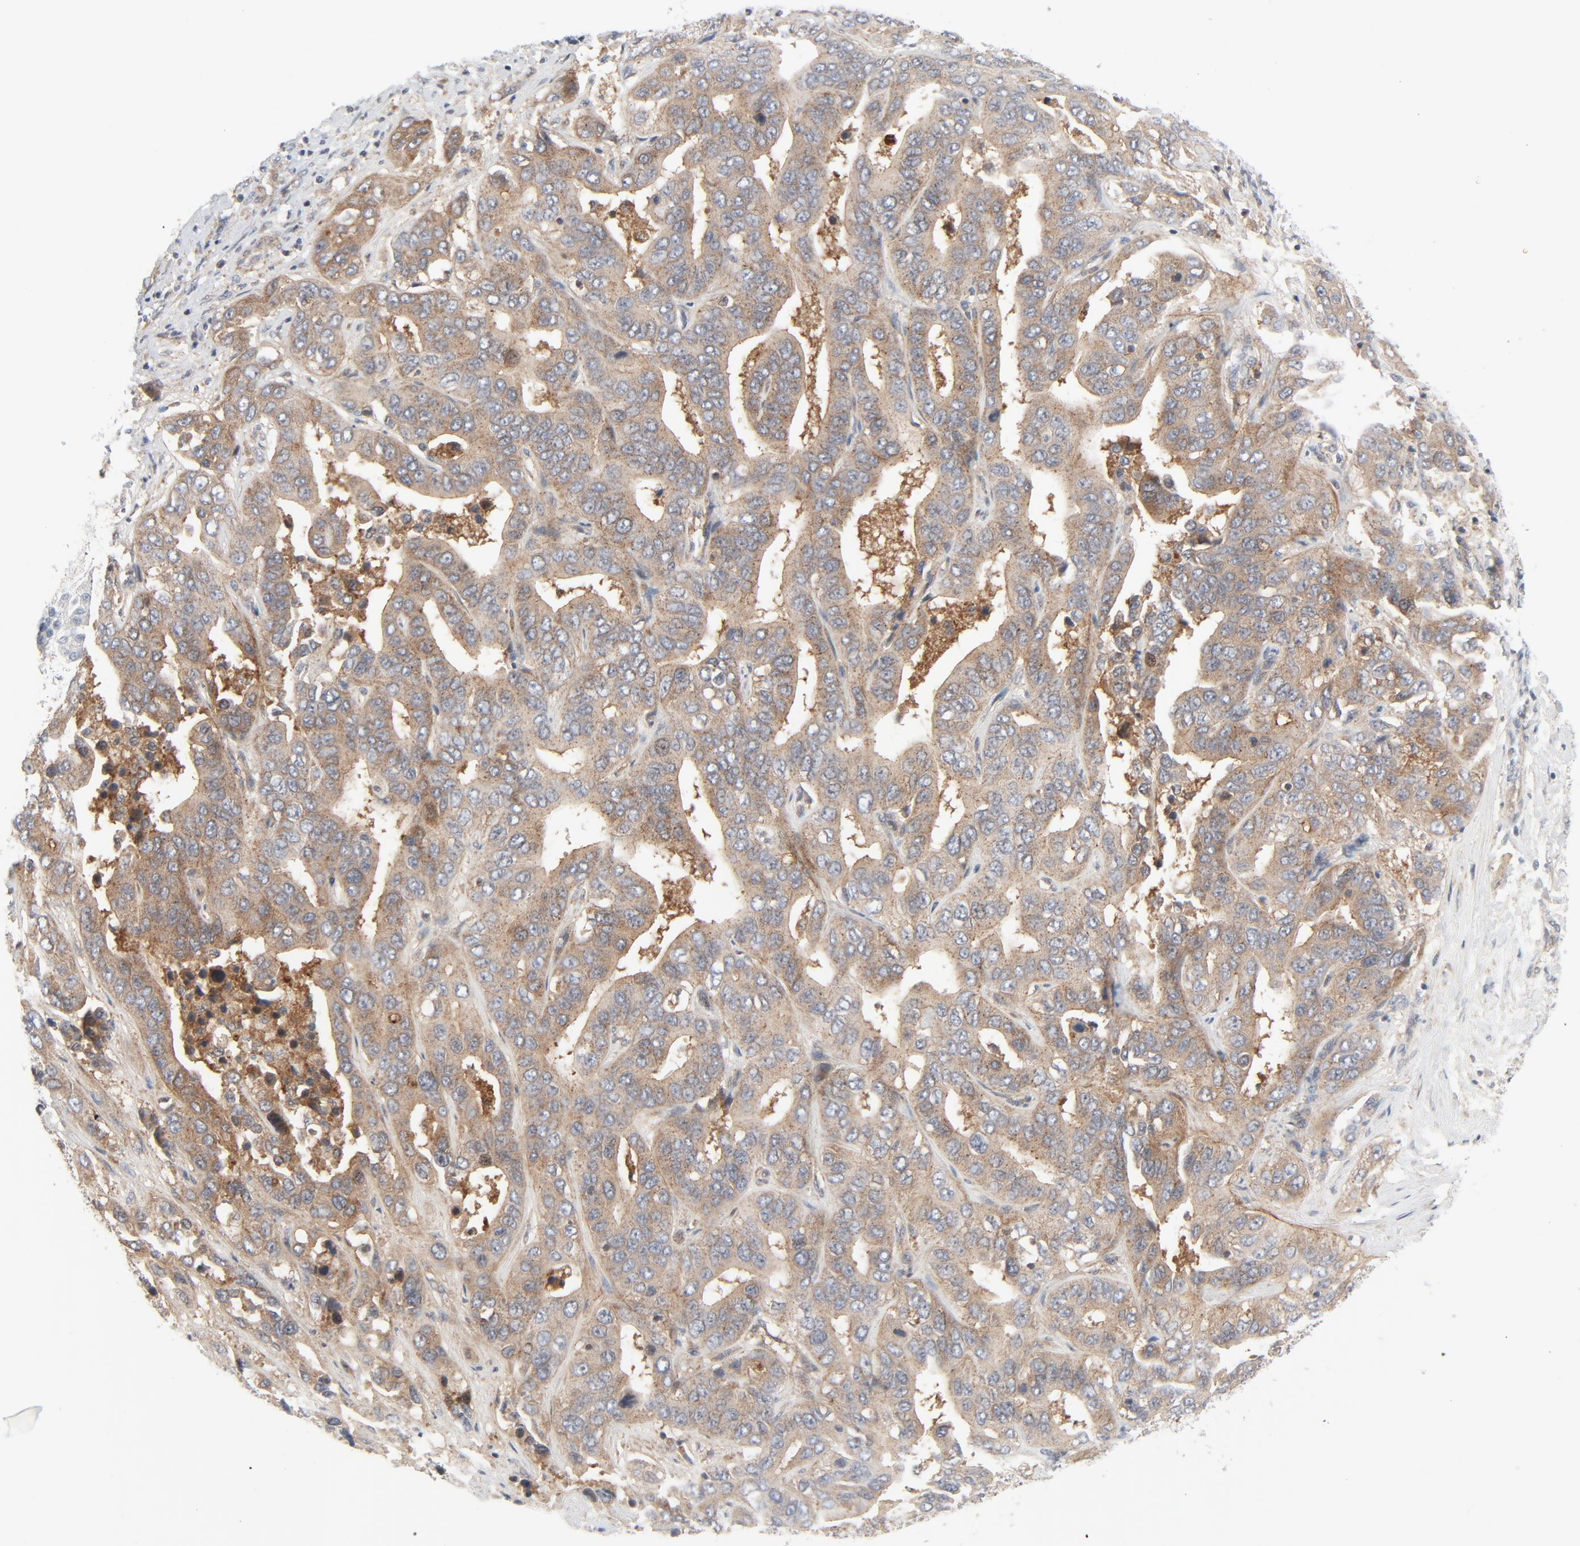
{"staining": {"intensity": "moderate", "quantity": ">75%", "location": "cytoplasmic/membranous"}, "tissue": "liver cancer", "cell_type": "Tumor cells", "image_type": "cancer", "snomed": [{"axis": "morphology", "description": "Cholangiocarcinoma"}, {"axis": "topography", "description": "Liver"}], "caption": "Protein staining by immunohistochemistry (IHC) reveals moderate cytoplasmic/membranous expression in approximately >75% of tumor cells in cholangiocarcinoma (liver). (DAB IHC with brightfield microscopy, high magnification).", "gene": "TSG101", "patient": {"sex": "female", "age": 52}}